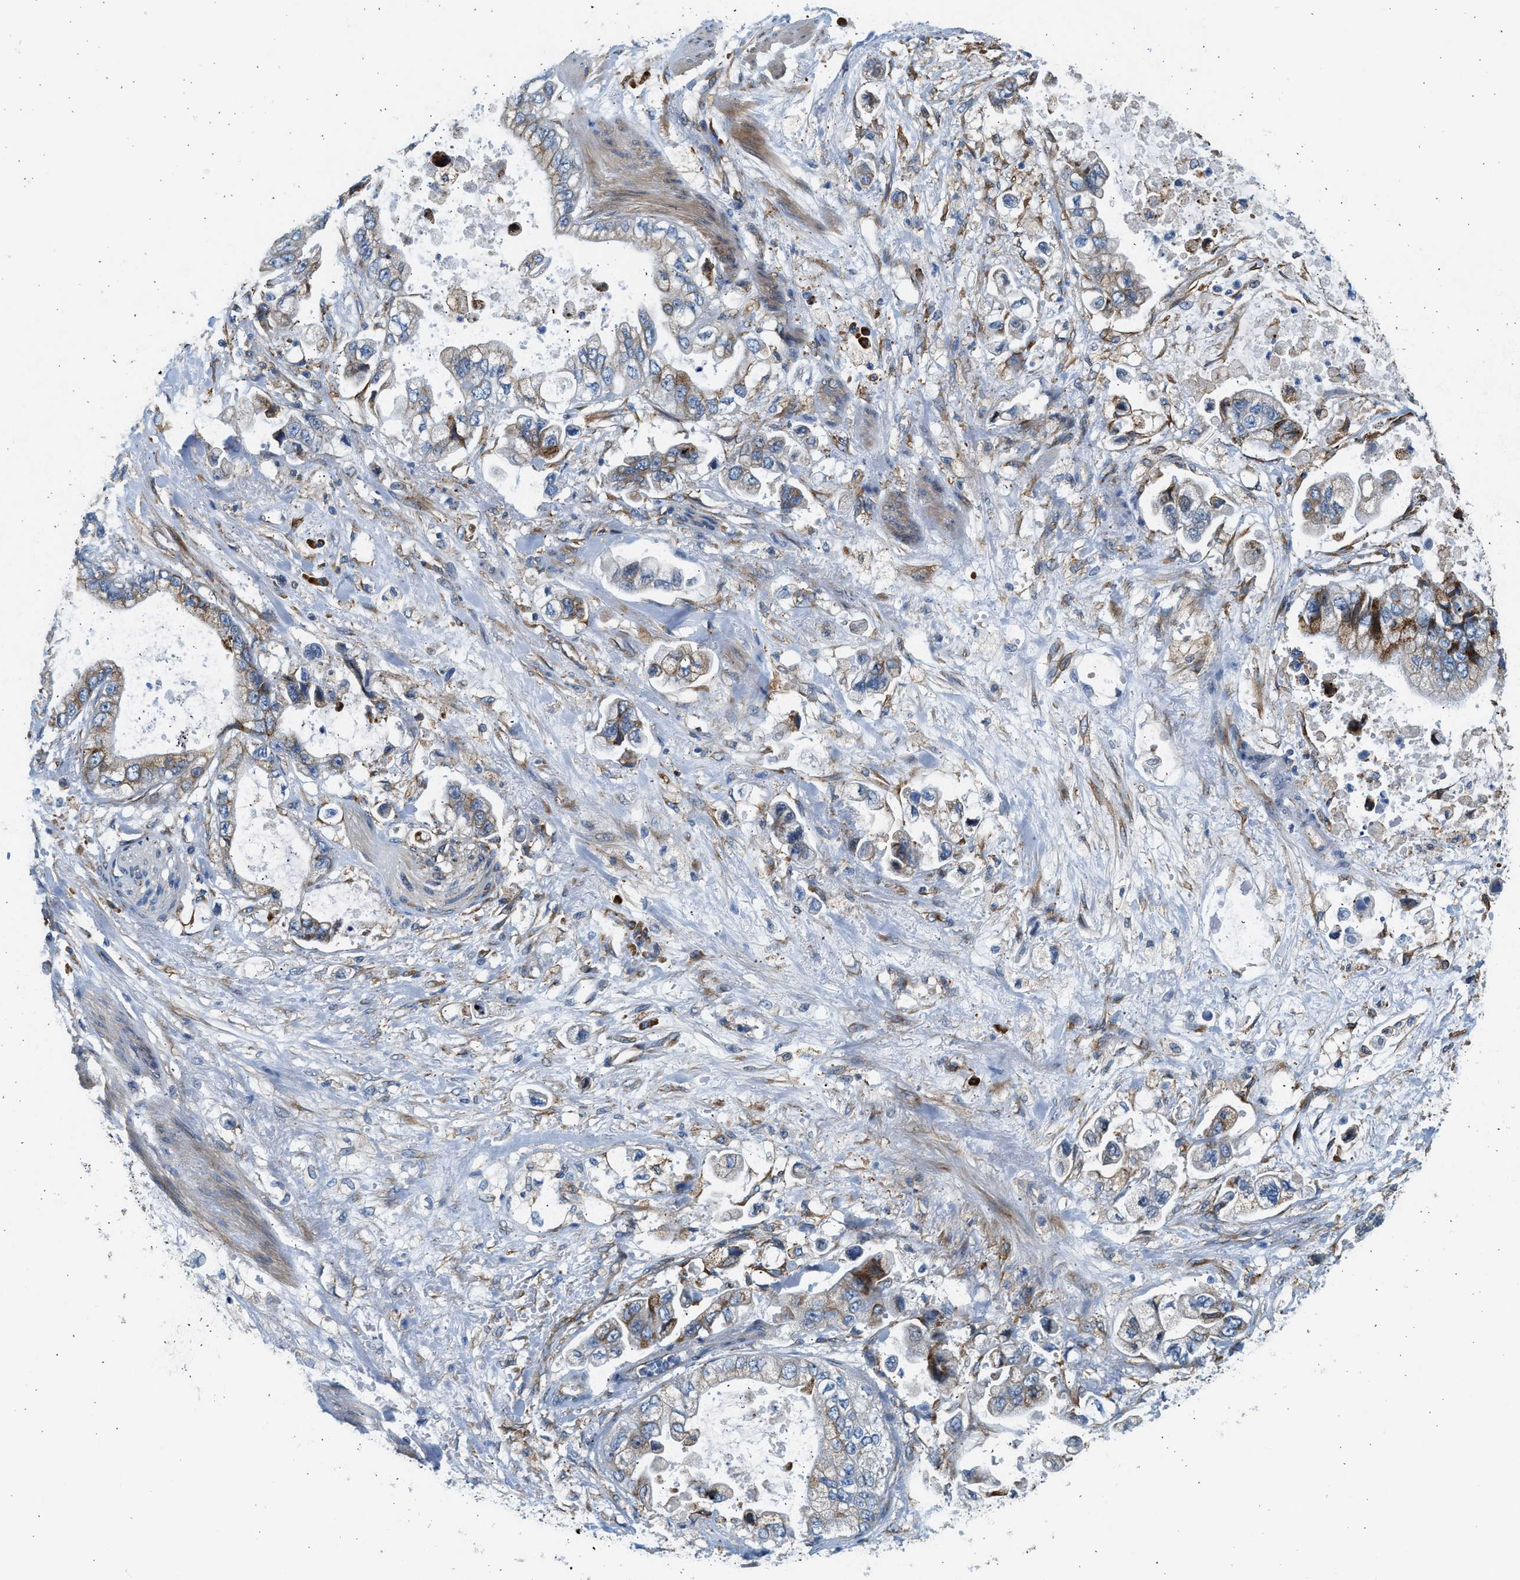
{"staining": {"intensity": "weak", "quantity": "25%-75%", "location": "cytoplasmic/membranous"}, "tissue": "stomach cancer", "cell_type": "Tumor cells", "image_type": "cancer", "snomed": [{"axis": "morphology", "description": "Normal tissue, NOS"}, {"axis": "morphology", "description": "Adenocarcinoma, NOS"}, {"axis": "topography", "description": "Stomach"}], "caption": "A high-resolution micrograph shows IHC staining of stomach cancer, which displays weak cytoplasmic/membranous expression in about 25%-75% of tumor cells.", "gene": "CNTN6", "patient": {"sex": "male", "age": 62}}